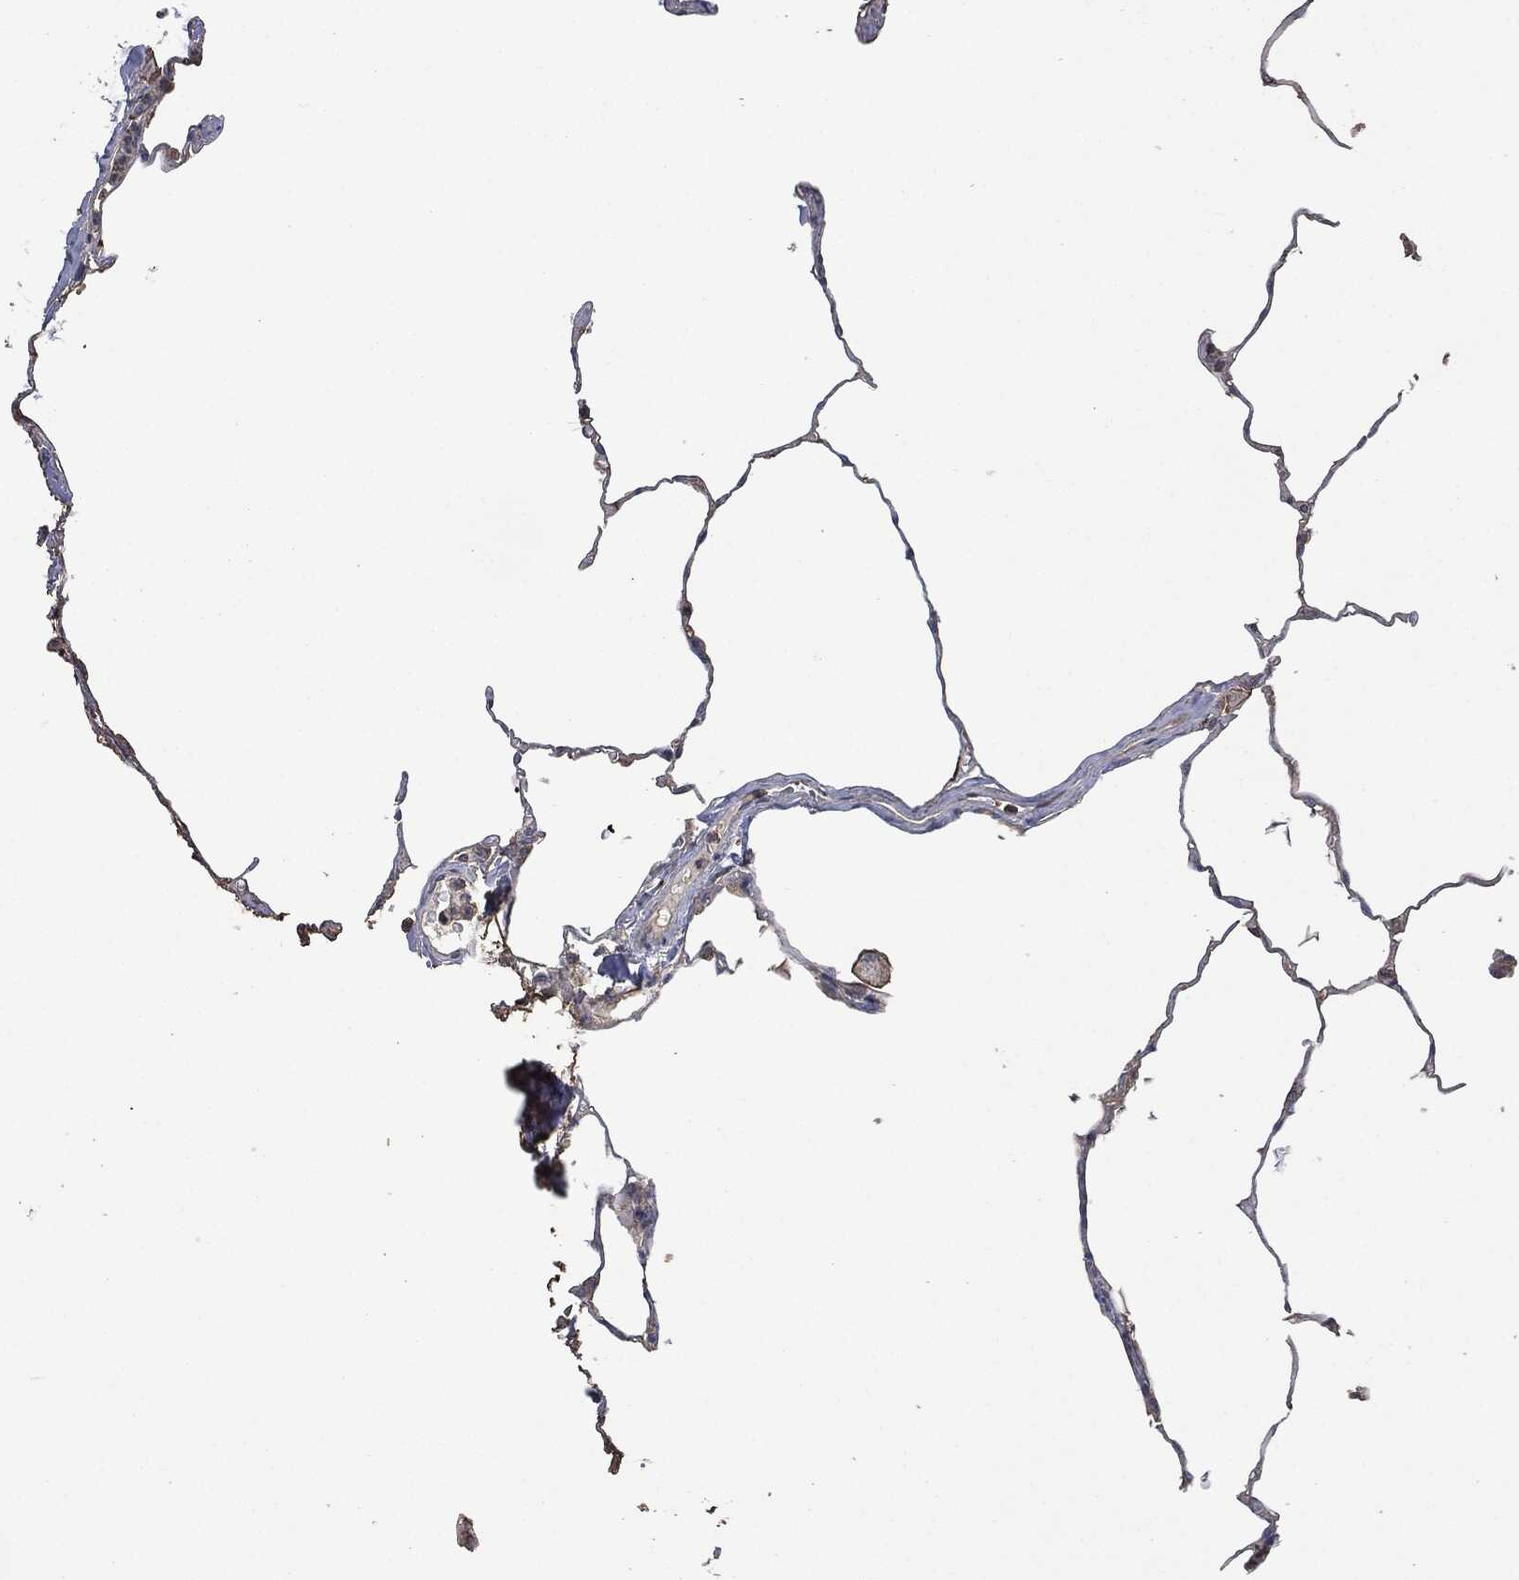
{"staining": {"intensity": "negative", "quantity": "none", "location": "none"}, "tissue": "lung", "cell_type": "Alveolar cells", "image_type": "normal", "snomed": [{"axis": "morphology", "description": "Normal tissue, NOS"}, {"axis": "morphology", "description": "Adenocarcinoma, metastatic, NOS"}, {"axis": "topography", "description": "Lung"}], "caption": "The image exhibits no significant positivity in alveolar cells of lung.", "gene": "MSLN", "patient": {"sex": "male", "age": 45}}